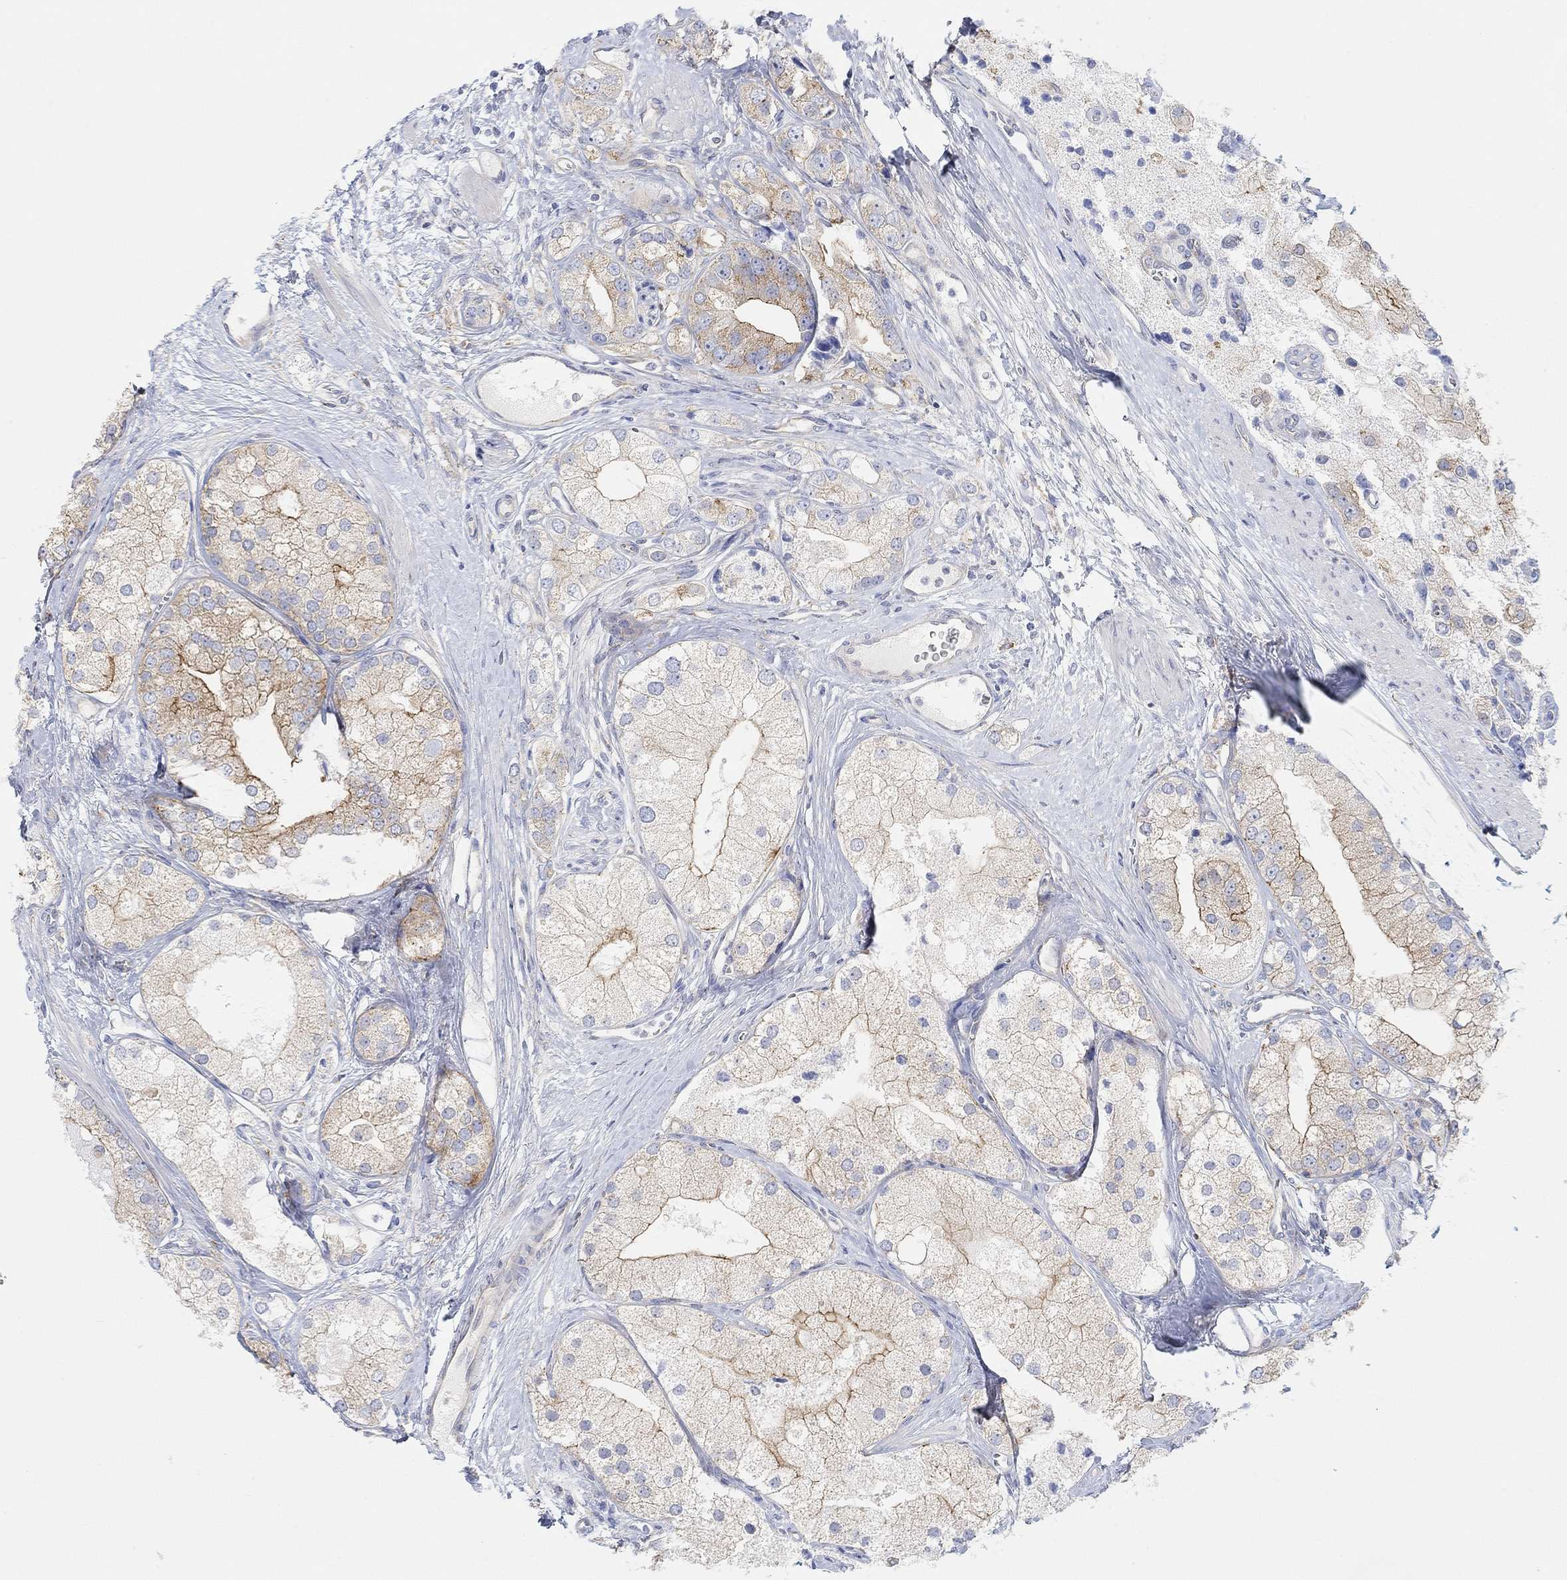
{"staining": {"intensity": "strong", "quantity": "<25%", "location": "cytoplasmic/membranous"}, "tissue": "prostate cancer", "cell_type": "Tumor cells", "image_type": "cancer", "snomed": [{"axis": "morphology", "description": "Adenocarcinoma, NOS"}, {"axis": "topography", "description": "Prostate and seminal vesicle, NOS"}, {"axis": "topography", "description": "Prostate"}], "caption": "Immunohistochemical staining of prostate adenocarcinoma demonstrates medium levels of strong cytoplasmic/membranous protein staining in about <25% of tumor cells.", "gene": "RGS1", "patient": {"sex": "male", "age": 79}}